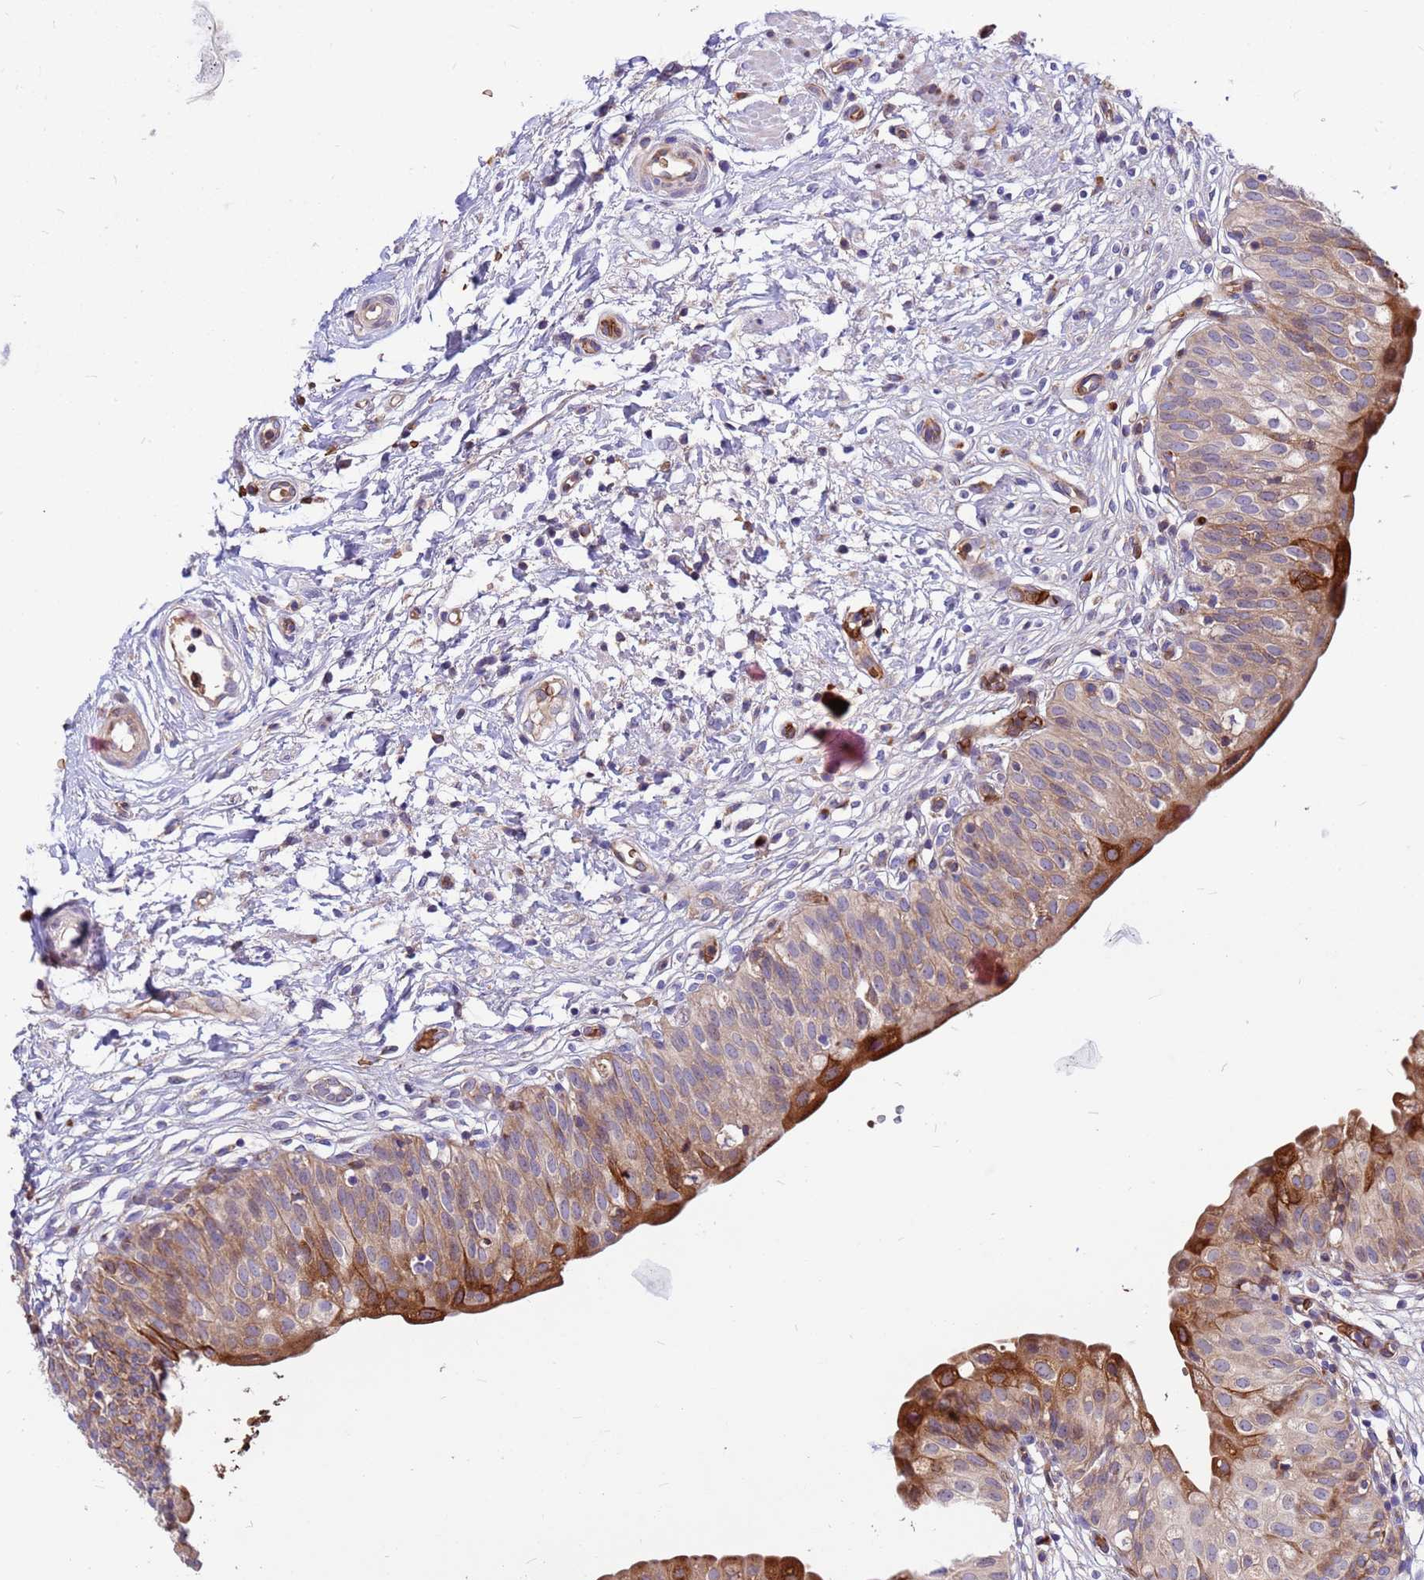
{"staining": {"intensity": "strong", "quantity": "<25%", "location": "cytoplasmic/membranous"}, "tissue": "urinary bladder", "cell_type": "Urothelial cells", "image_type": "normal", "snomed": [{"axis": "morphology", "description": "Normal tissue, NOS"}, {"axis": "topography", "description": "Urinary bladder"}], "caption": "Urinary bladder was stained to show a protein in brown. There is medium levels of strong cytoplasmic/membranous staining in about <25% of urothelial cells. (brown staining indicates protein expression, while blue staining denotes nuclei).", "gene": "ZNF669", "patient": {"sex": "male", "age": 55}}